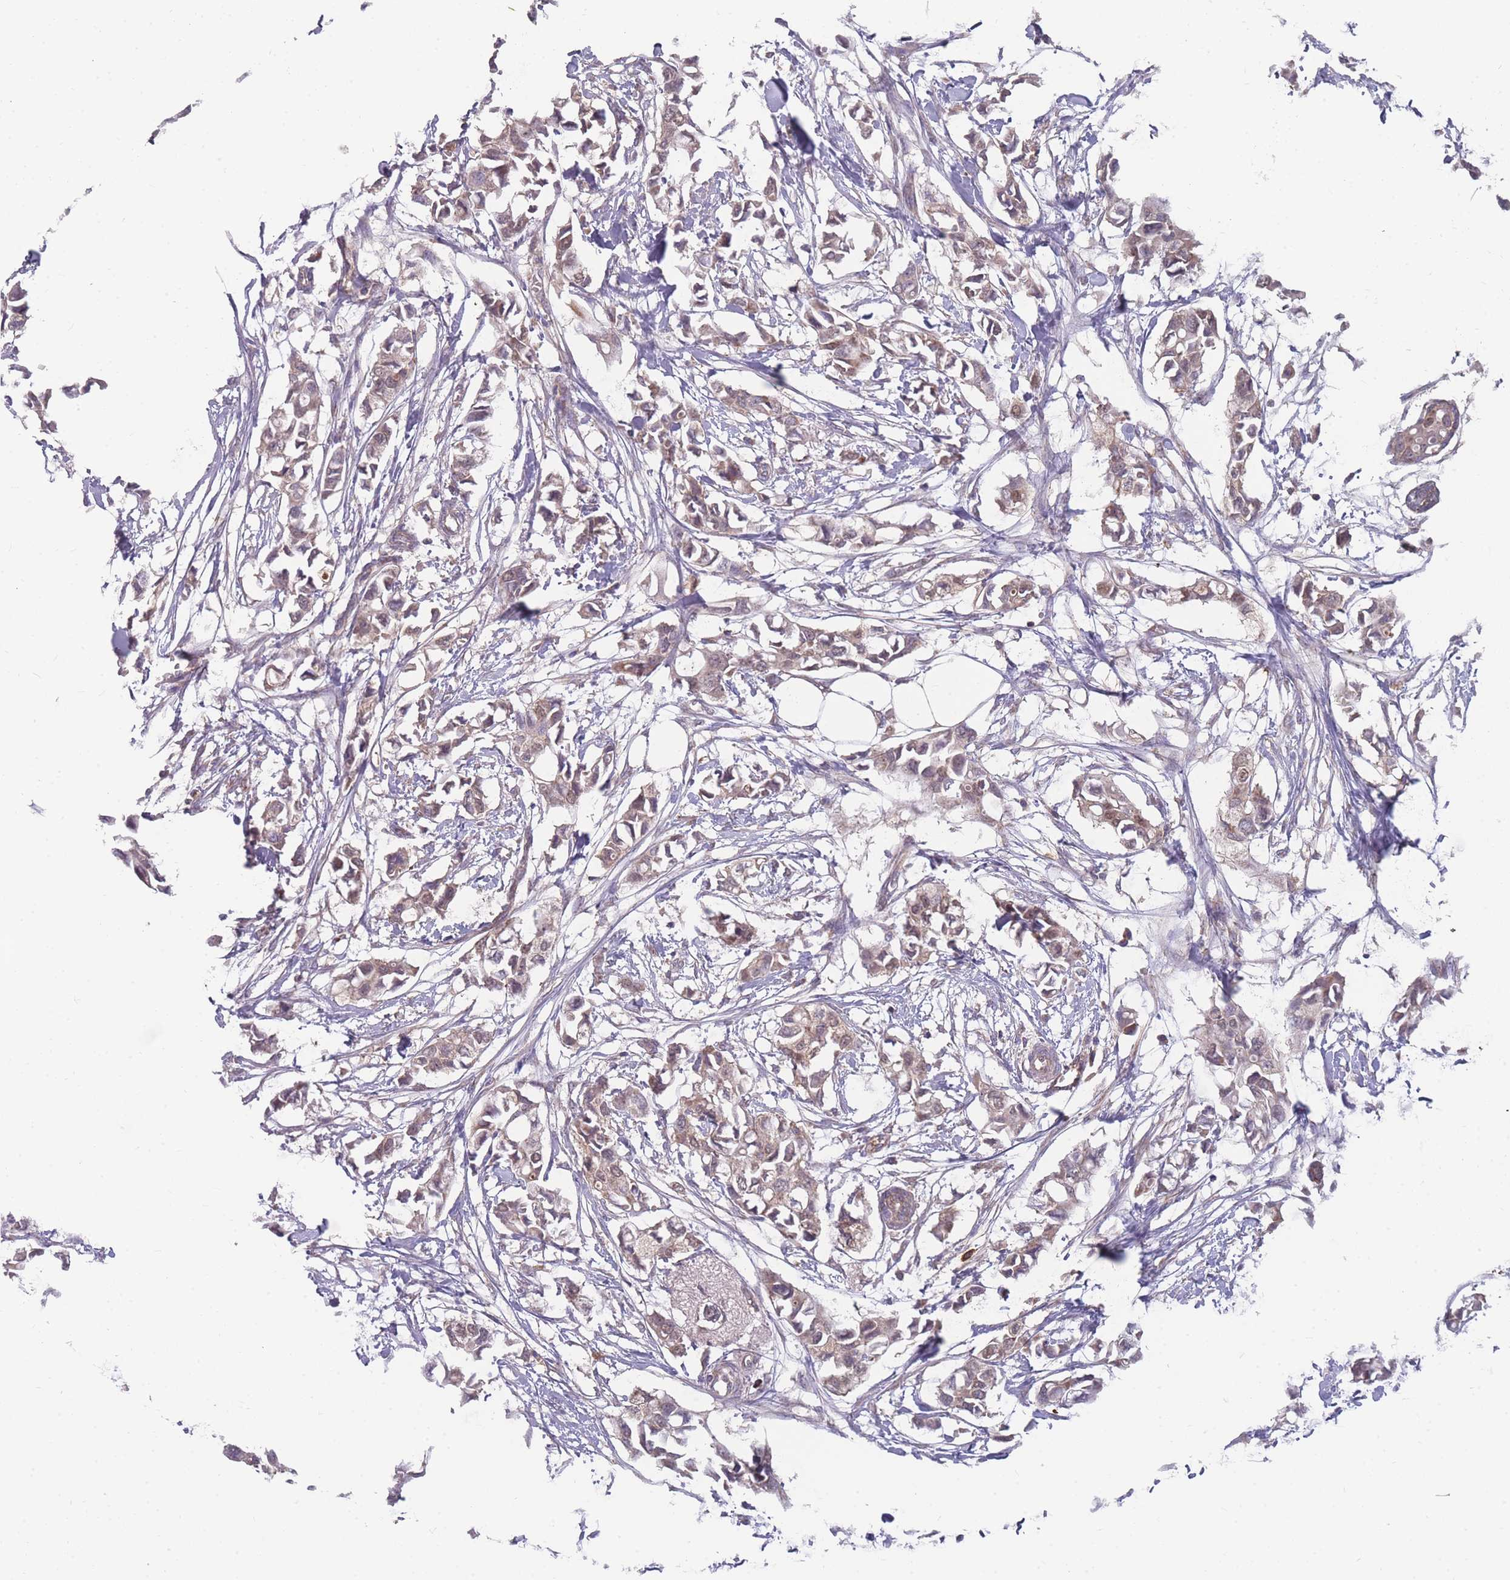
{"staining": {"intensity": "weak", "quantity": ">75%", "location": "cytoplasmic/membranous"}, "tissue": "breast cancer", "cell_type": "Tumor cells", "image_type": "cancer", "snomed": [{"axis": "morphology", "description": "Duct carcinoma"}, {"axis": "topography", "description": "Breast"}], "caption": "Protein positivity by immunohistochemistry reveals weak cytoplasmic/membranous positivity in about >75% of tumor cells in breast infiltrating ductal carcinoma.", "gene": "SLC35B4", "patient": {"sex": "female", "age": 41}}